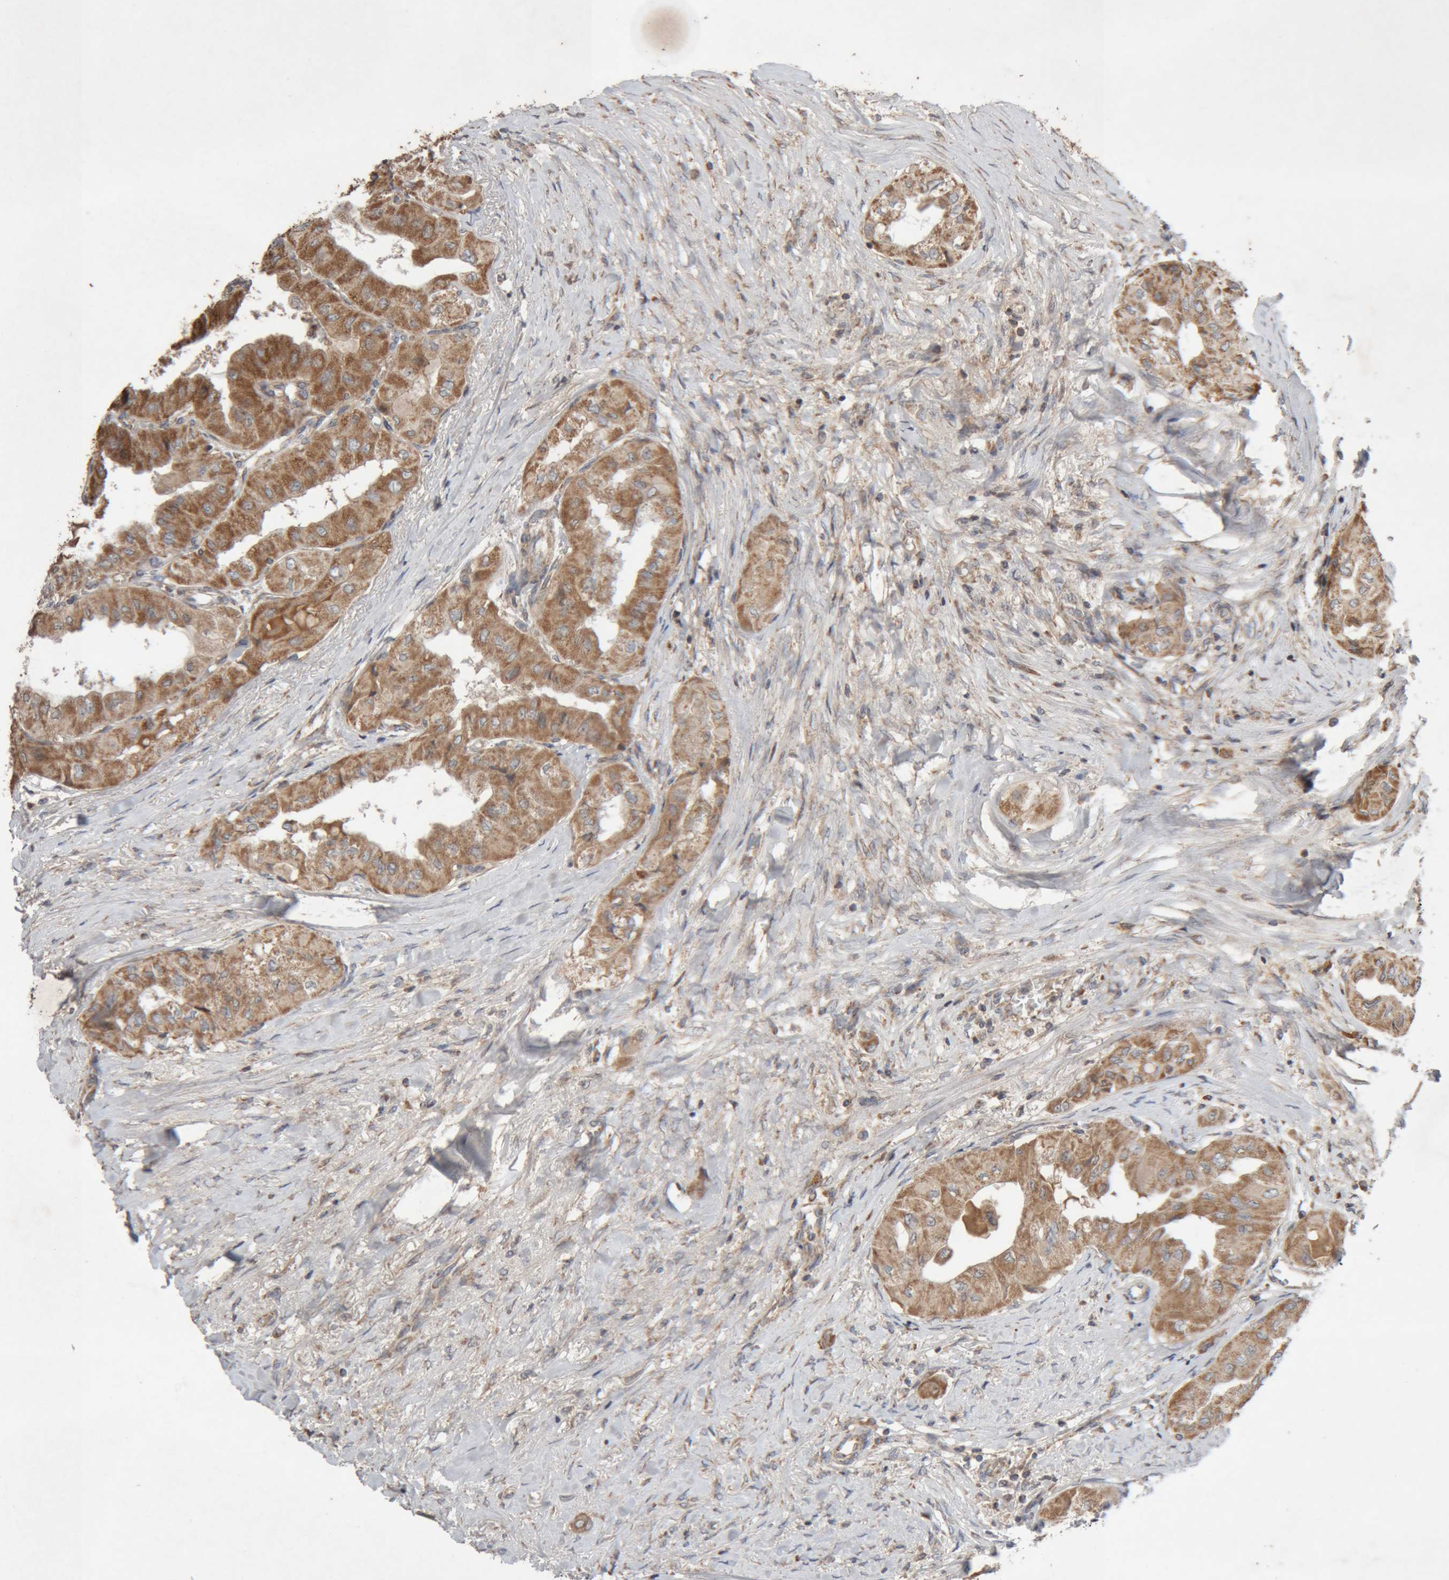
{"staining": {"intensity": "strong", "quantity": ">75%", "location": "cytoplasmic/membranous"}, "tissue": "thyroid cancer", "cell_type": "Tumor cells", "image_type": "cancer", "snomed": [{"axis": "morphology", "description": "Papillary adenocarcinoma, NOS"}, {"axis": "topography", "description": "Thyroid gland"}], "caption": "Thyroid cancer tissue reveals strong cytoplasmic/membranous staining in about >75% of tumor cells", "gene": "KIF21B", "patient": {"sex": "female", "age": 59}}